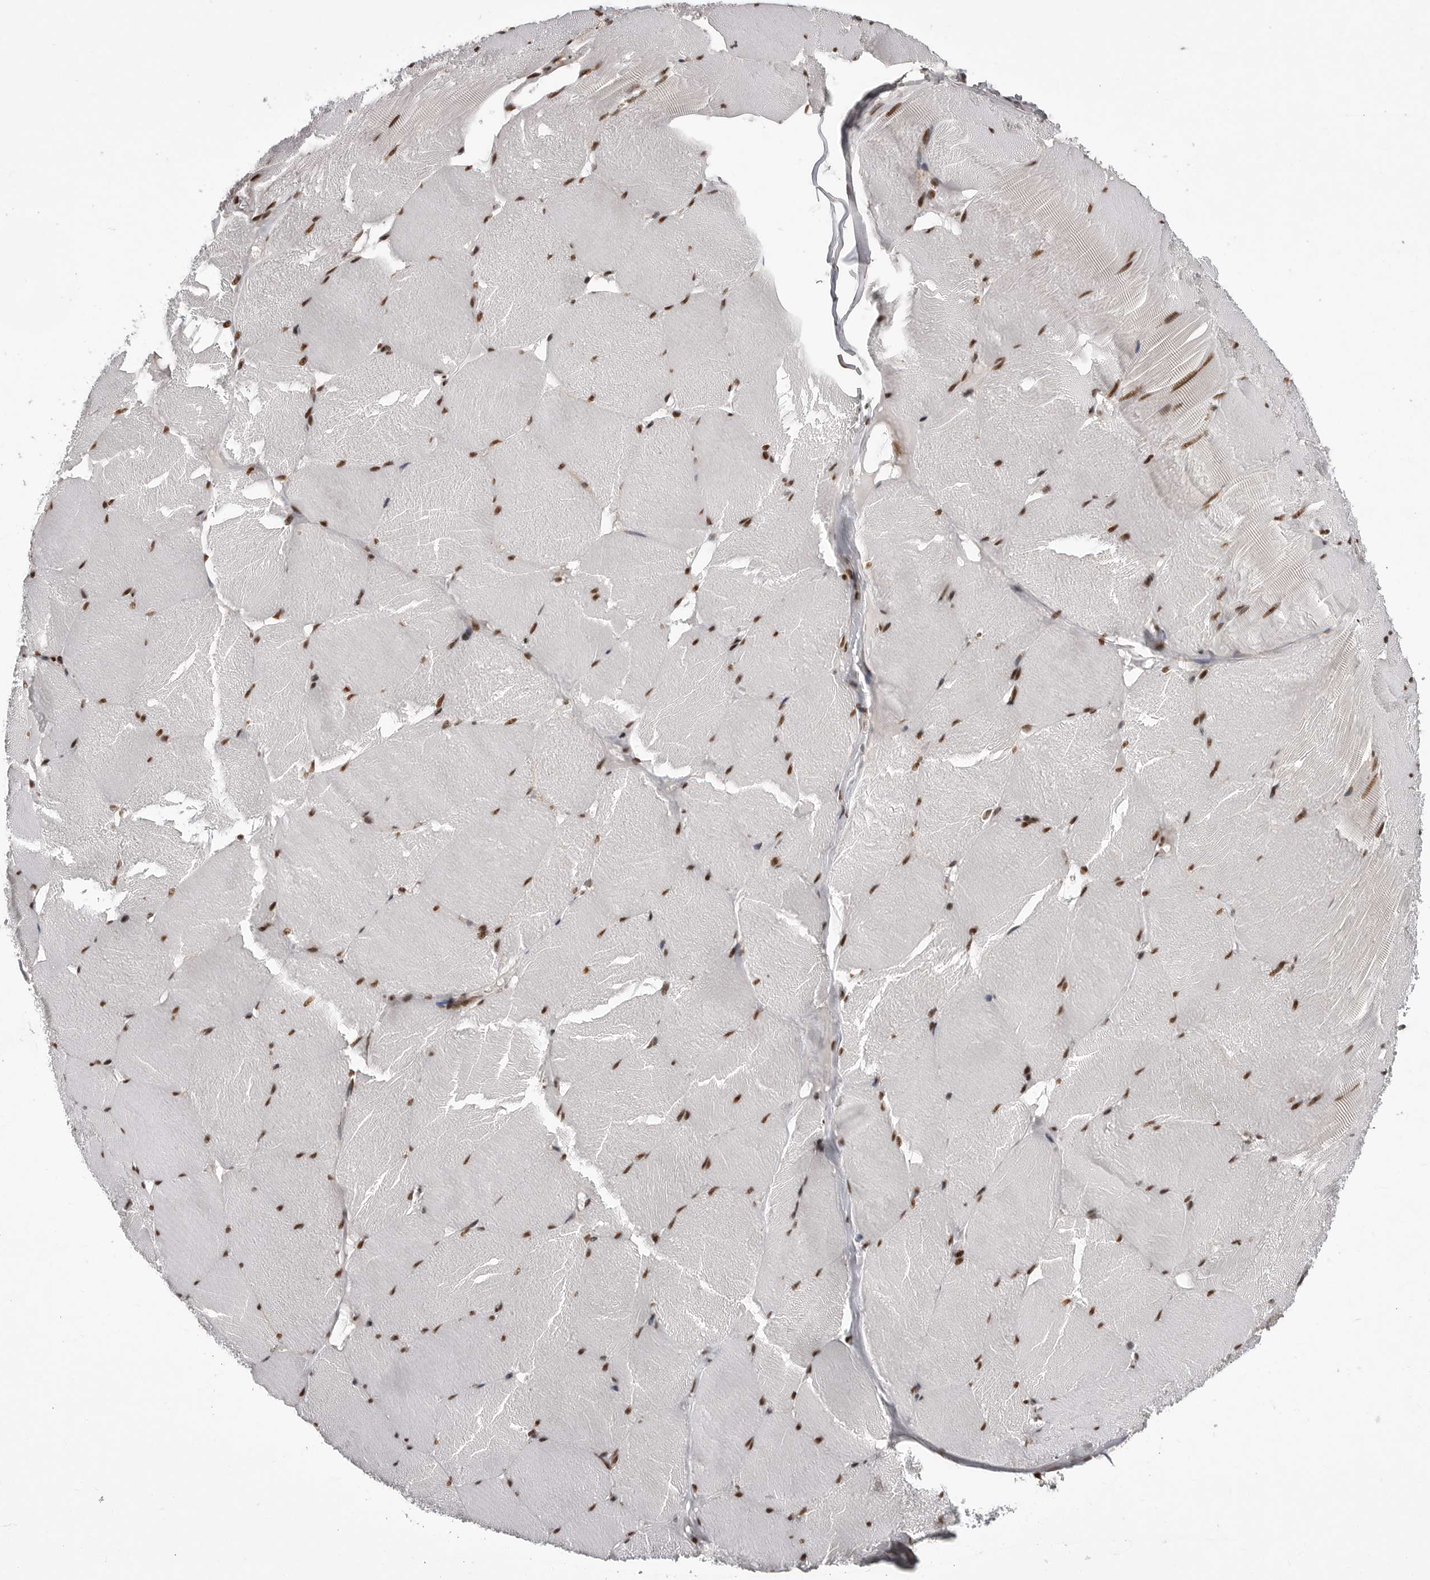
{"staining": {"intensity": "strong", "quantity": ">75%", "location": "nuclear"}, "tissue": "skeletal muscle", "cell_type": "Myocytes", "image_type": "normal", "snomed": [{"axis": "morphology", "description": "Normal tissue, NOS"}, {"axis": "topography", "description": "Skin"}, {"axis": "topography", "description": "Skeletal muscle"}], "caption": "Strong nuclear positivity is present in about >75% of myocytes in unremarkable skeletal muscle. (Stains: DAB in brown, nuclei in blue, Microscopy: brightfield microscopy at high magnification).", "gene": "PPP1R8", "patient": {"sex": "male", "age": 83}}